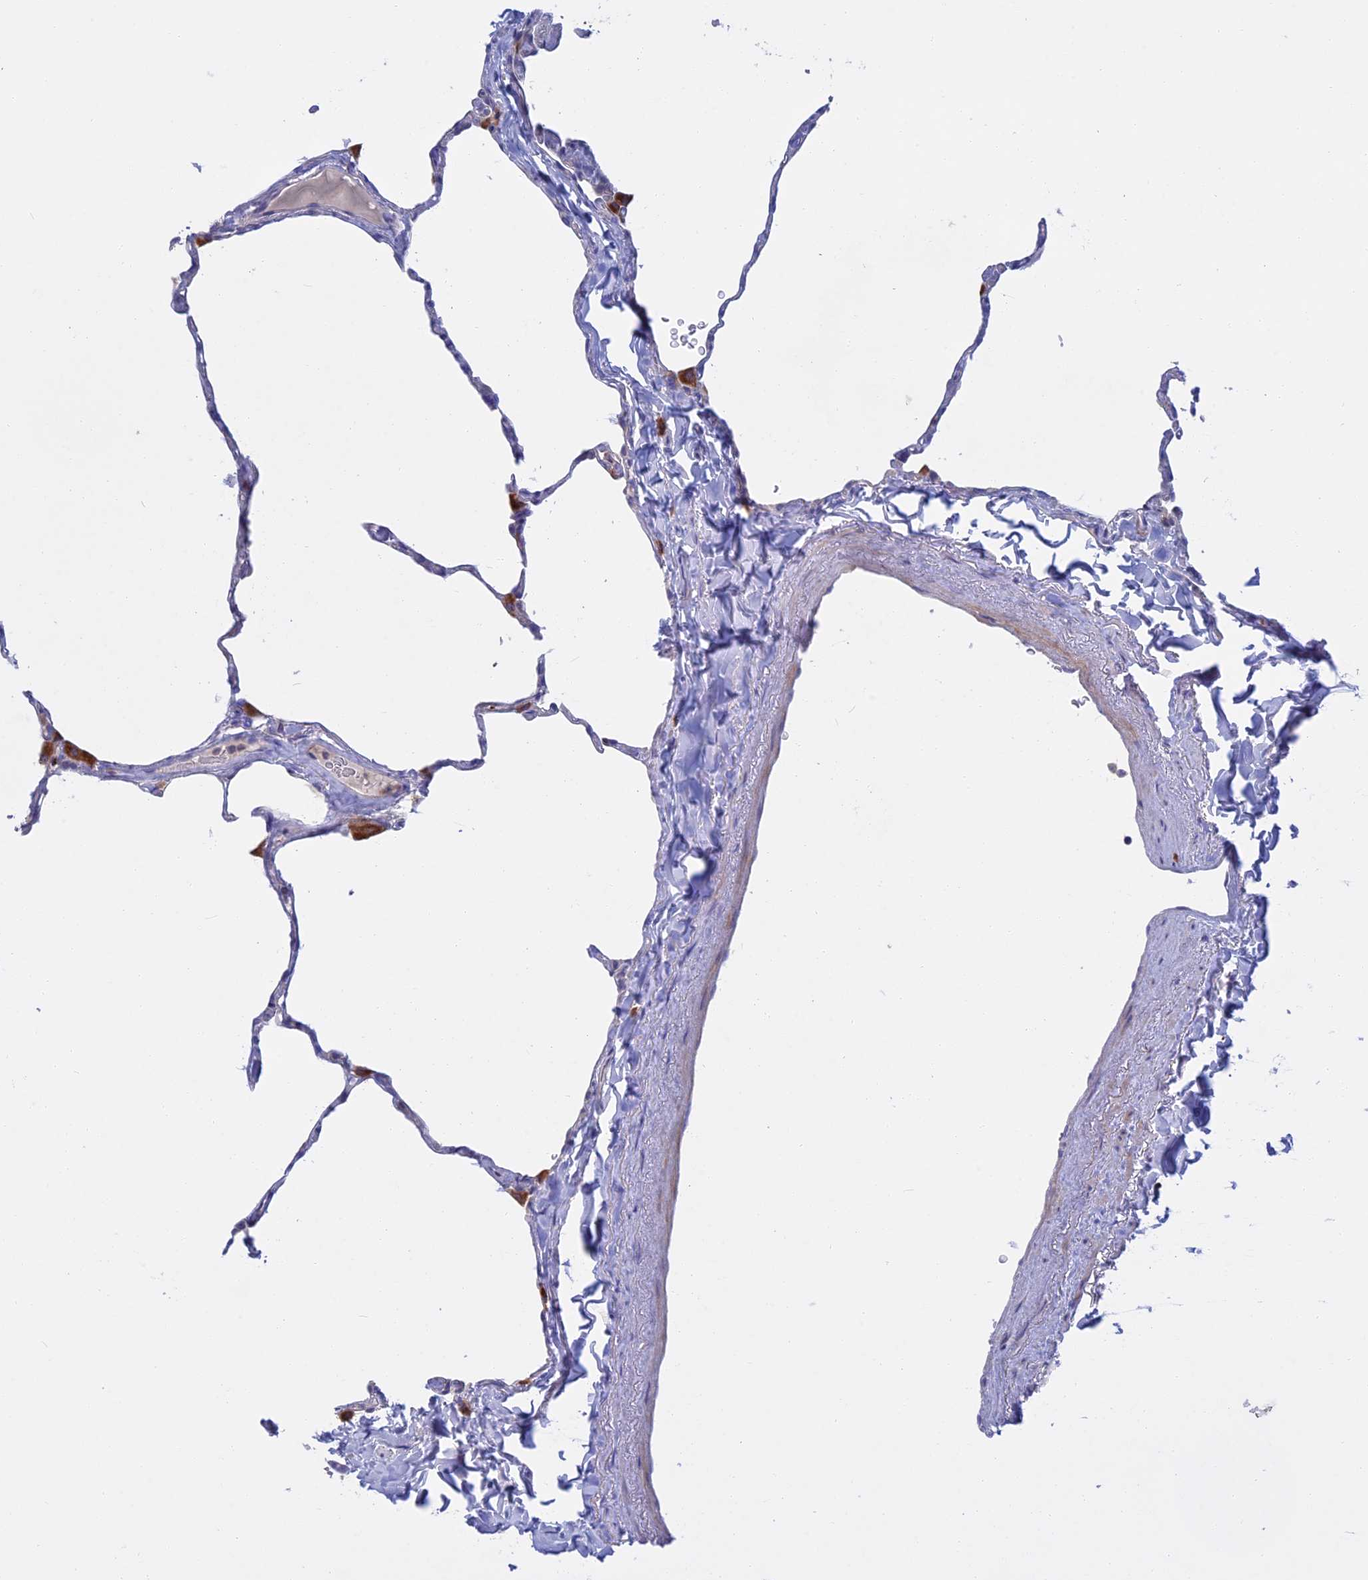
{"staining": {"intensity": "negative", "quantity": "none", "location": "none"}, "tissue": "lung", "cell_type": "Alveolar cells", "image_type": "normal", "snomed": [{"axis": "morphology", "description": "Normal tissue, NOS"}, {"axis": "topography", "description": "Lung"}], "caption": "DAB immunohistochemical staining of unremarkable lung demonstrates no significant positivity in alveolar cells.", "gene": "SLC2A6", "patient": {"sex": "male", "age": 65}}